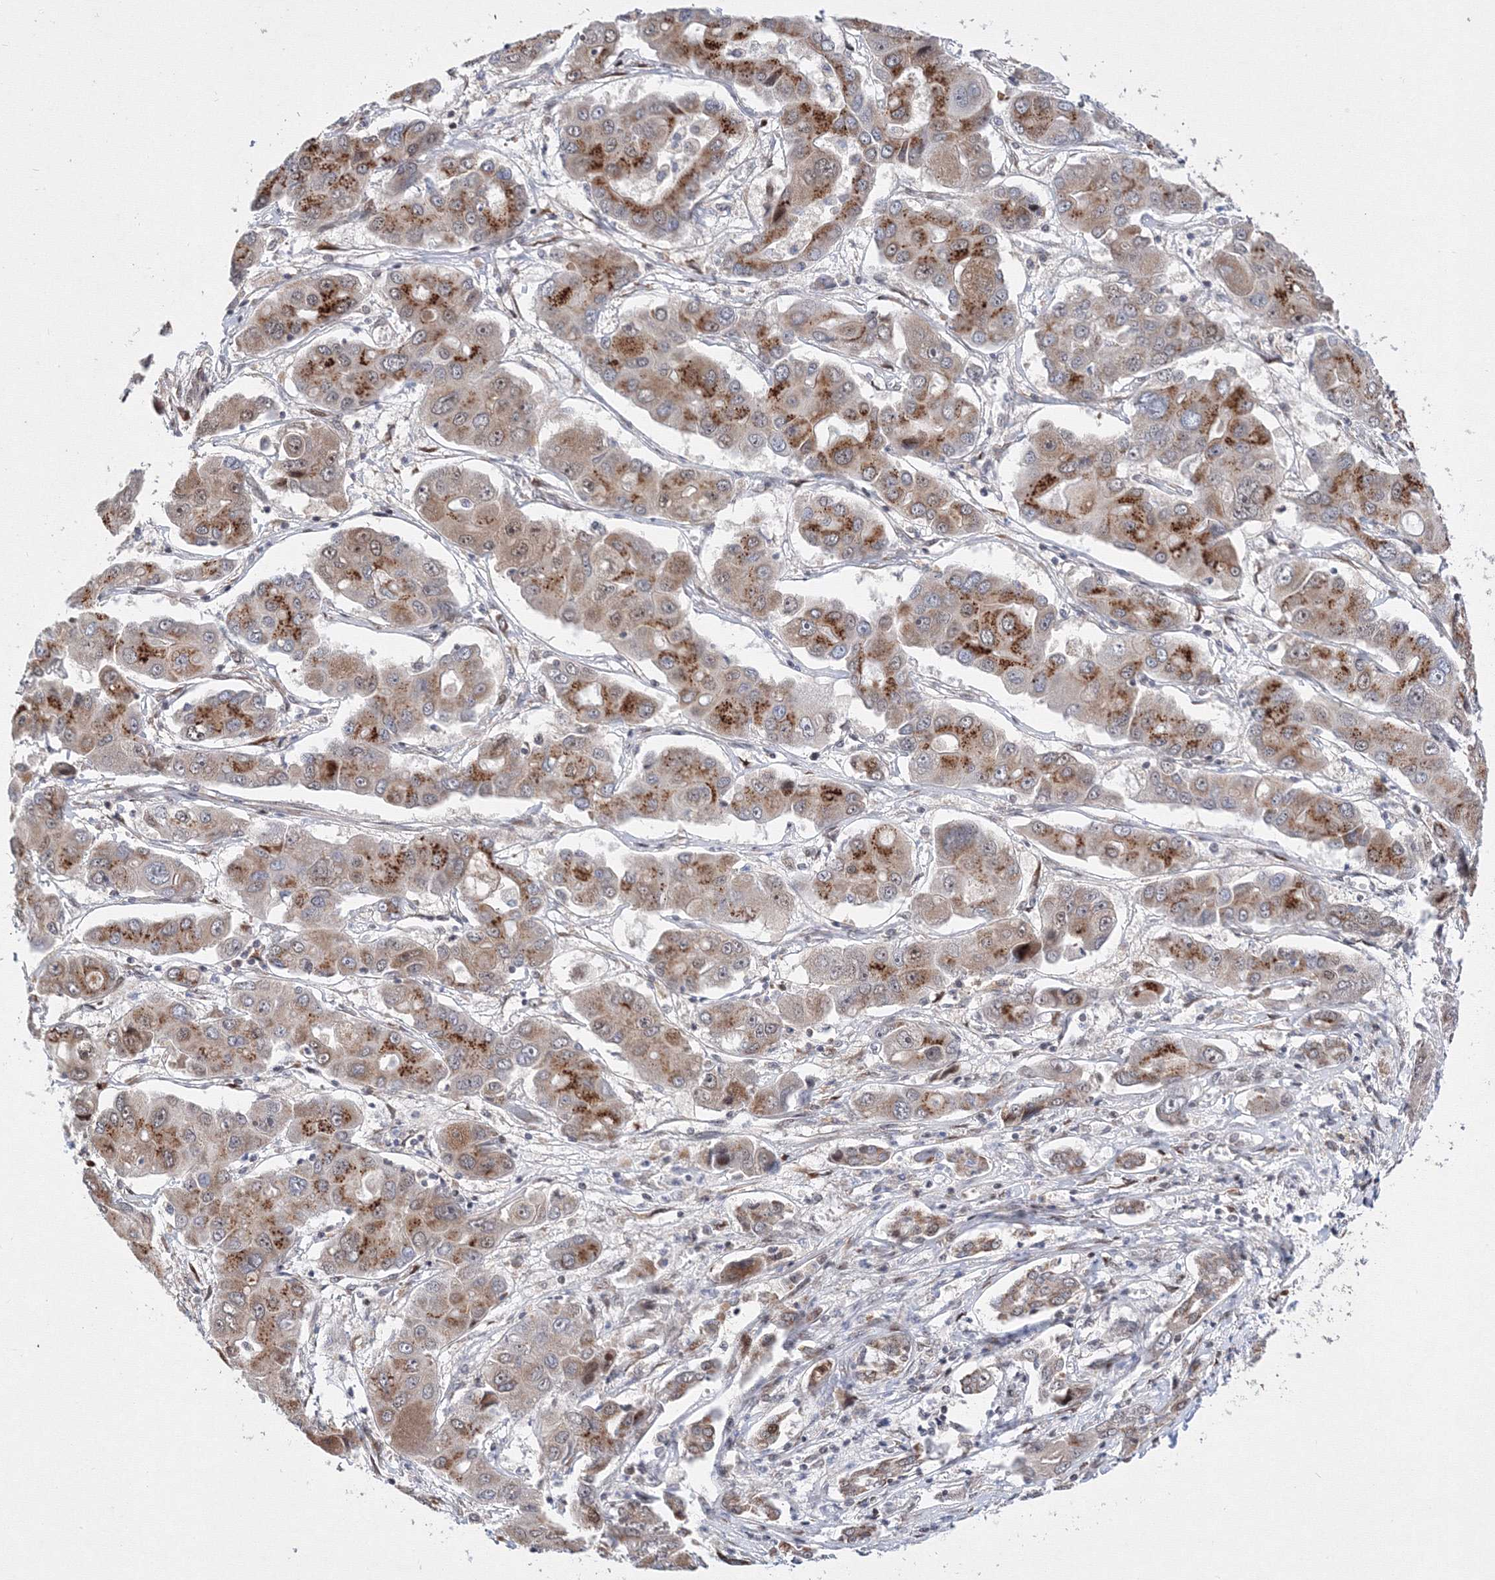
{"staining": {"intensity": "strong", "quantity": ">75%", "location": "cytoplasmic/membranous"}, "tissue": "liver cancer", "cell_type": "Tumor cells", "image_type": "cancer", "snomed": [{"axis": "morphology", "description": "Cholangiocarcinoma"}, {"axis": "topography", "description": "Liver"}], "caption": "Protein staining displays strong cytoplasmic/membranous staining in about >75% of tumor cells in liver cancer.", "gene": "GPN1", "patient": {"sex": "male", "age": 67}}